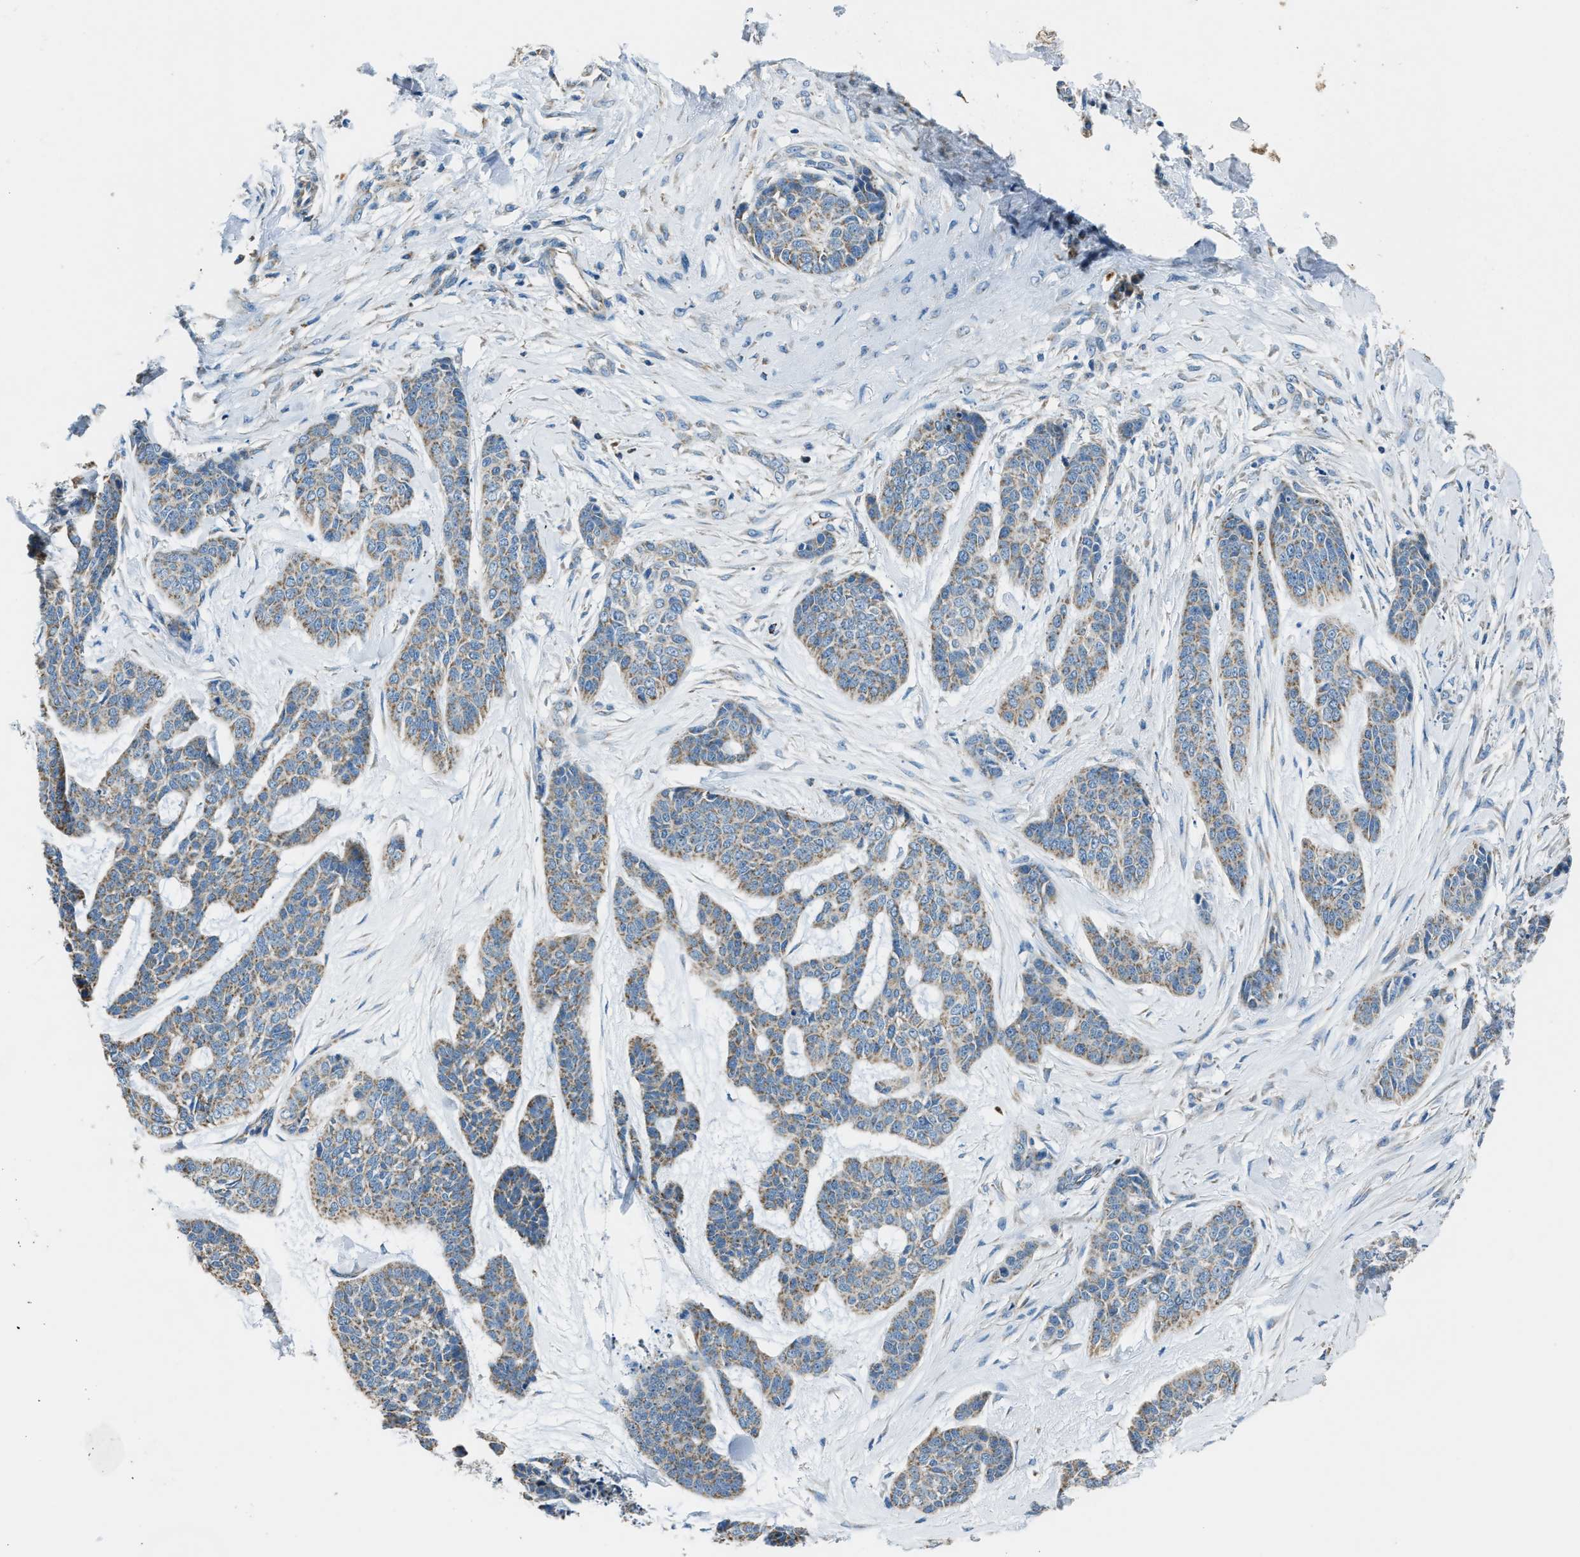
{"staining": {"intensity": "moderate", "quantity": ">75%", "location": "cytoplasmic/membranous"}, "tissue": "skin cancer", "cell_type": "Tumor cells", "image_type": "cancer", "snomed": [{"axis": "morphology", "description": "Basal cell carcinoma"}, {"axis": "topography", "description": "Skin"}], "caption": "The histopathology image demonstrates a brown stain indicating the presence of a protein in the cytoplasmic/membranous of tumor cells in skin basal cell carcinoma. The protein of interest is stained brown, and the nuclei are stained in blue (DAB IHC with brightfield microscopy, high magnification).", "gene": "SLC25A11", "patient": {"sex": "female", "age": 64}}